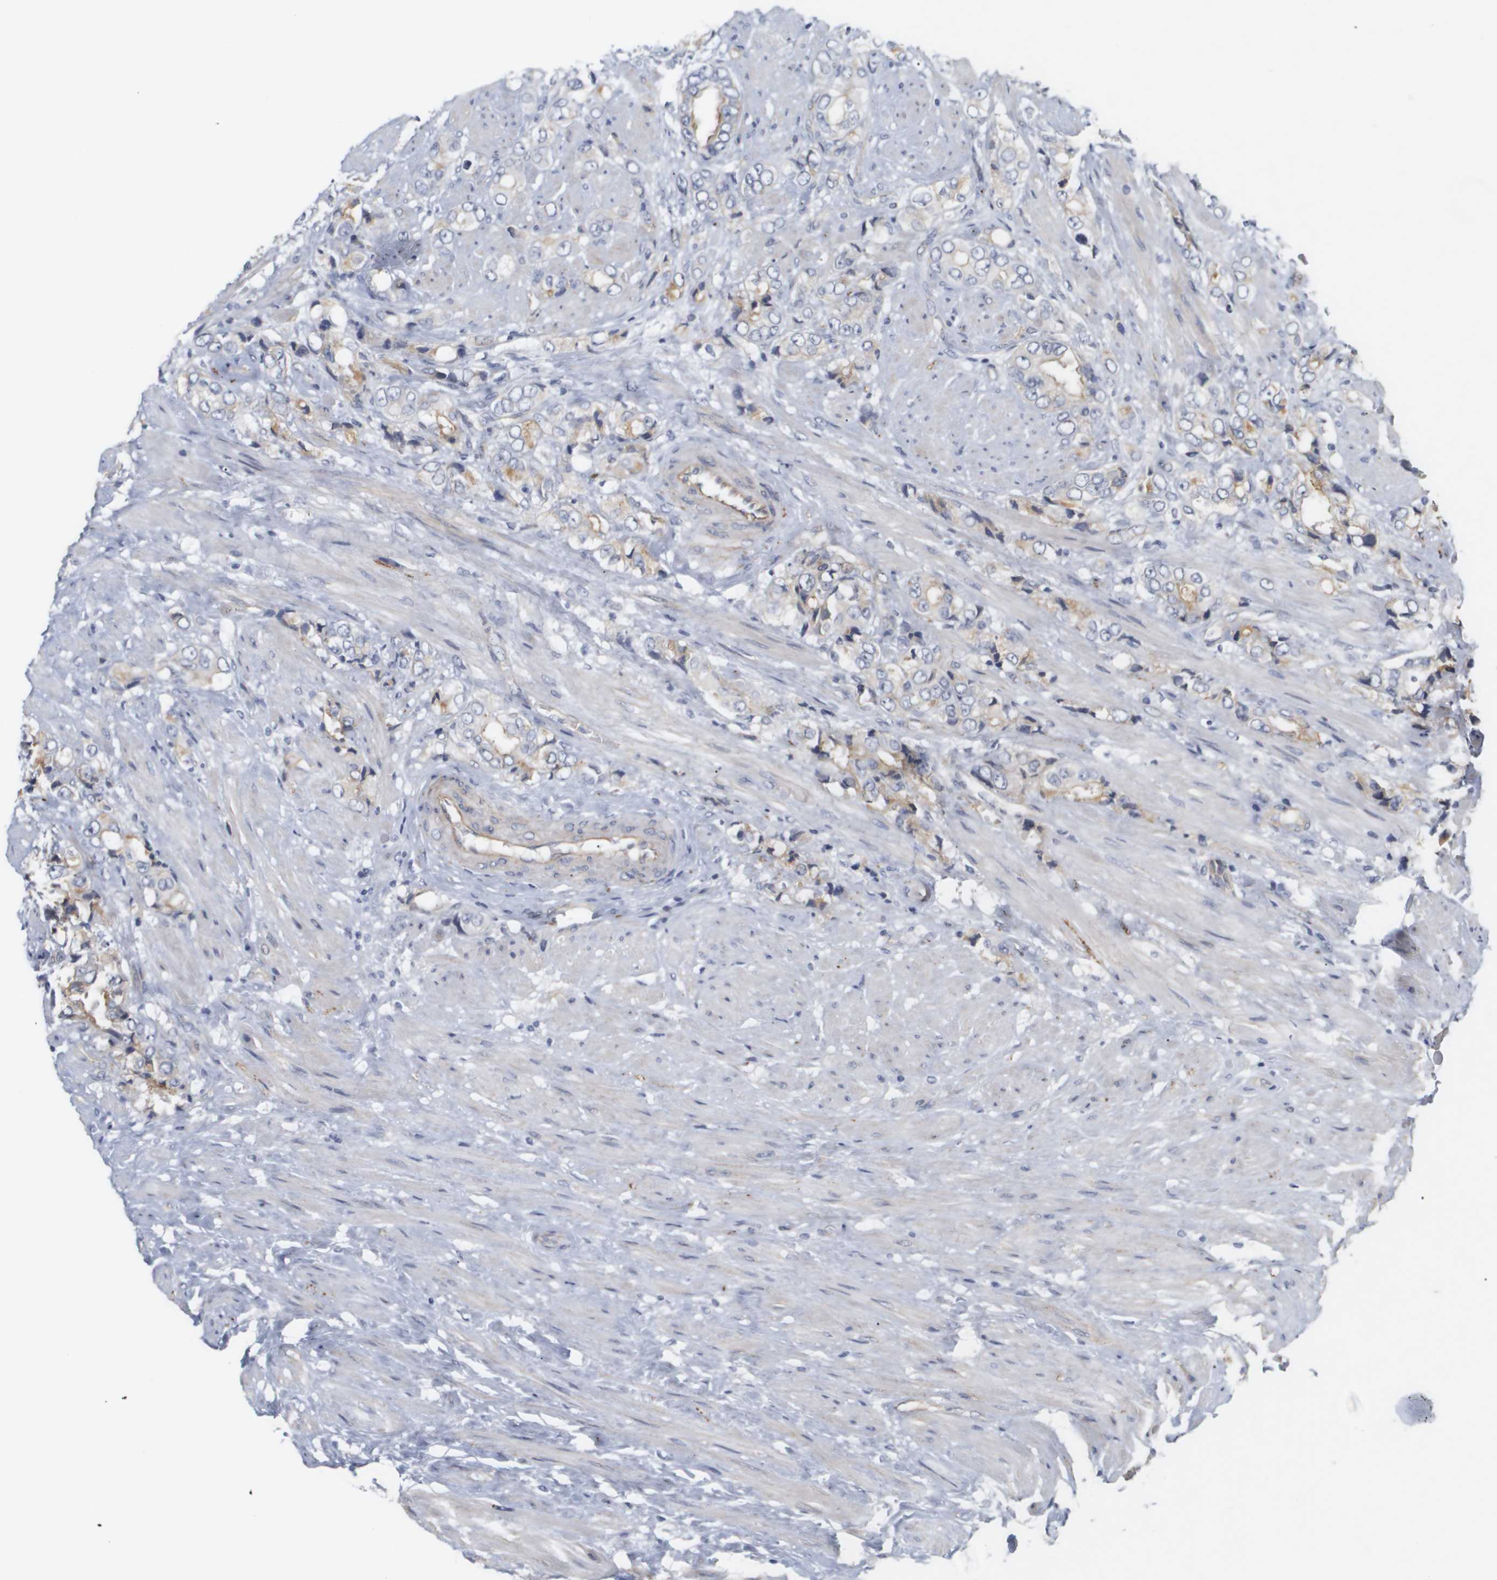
{"staining": {"intensity": "moderate", "quantity": "25%-75%", "location": "cytoplasmic/membranous"}, "tissue": "prostate cancer", "cell_type": "Tumor cells", "image_type": "cancer", "snomed": [{"axis": "morphology", "description": "Adenocarcinoma, High grade"}, {"axis": "topography", "description": "Prostate"}], "caption": "Approximately 25%-75% of tumor cells in prostate adenocarcinoma (high-grade) exhibit moderate cytoplasmic/membranous protein expression as visualized by brown immunohistochemical staining.", "gene": "CYB561", "patient": {"sex": "male", "age": 61}}